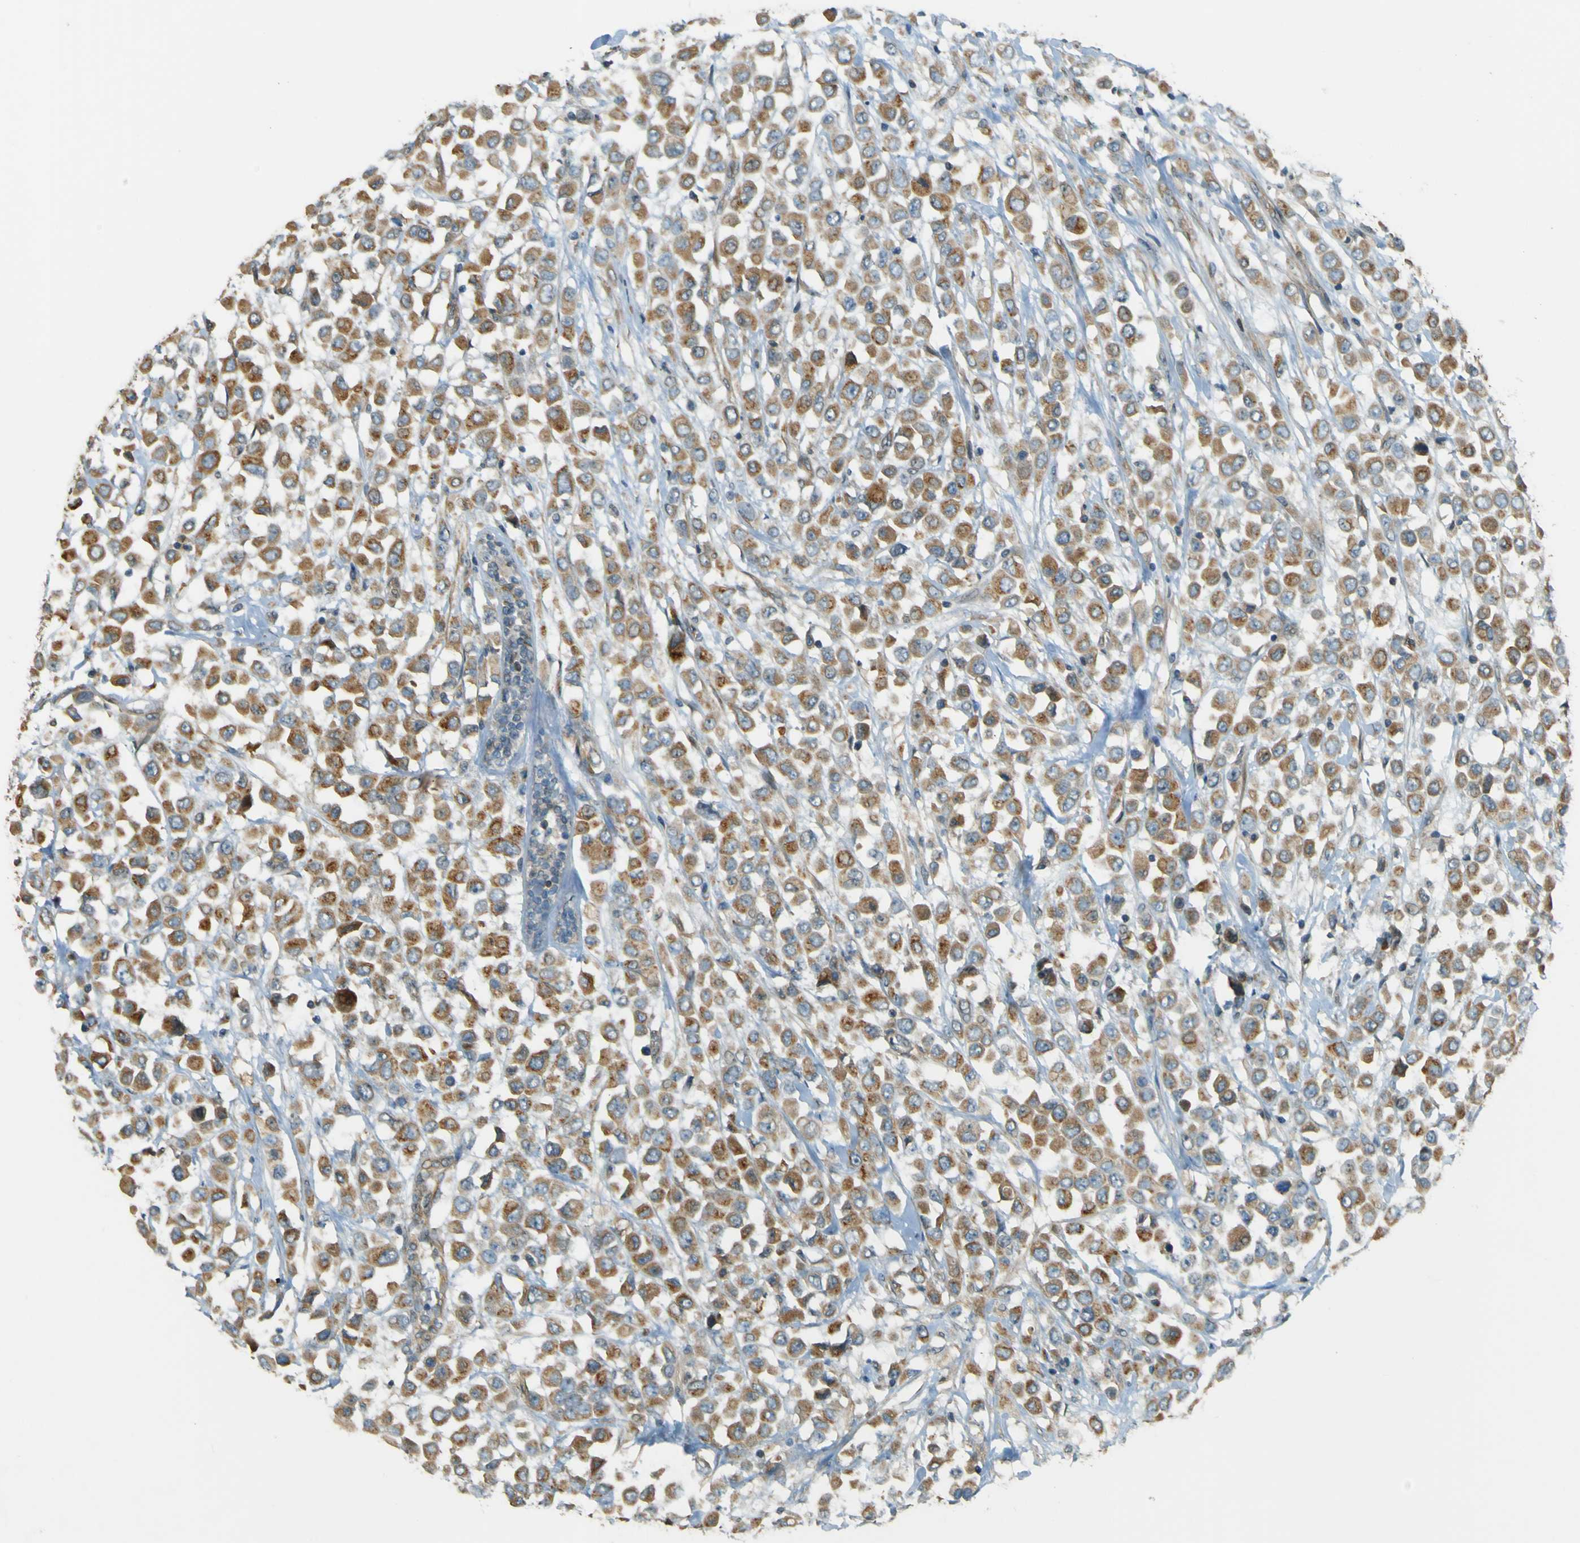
{"staining": {"intensity": "moderate", "quantity": ">75%", "location": "cytoplasmic/membranous"}, "tissue": "breast cancer", "cell_type": "Tumor cells", "image_type": "cancer", "snomed": [{"axis": "morphology", "description": "Duct carcinoma"}, {"axis": "topography", "description": "Breast"}], "caption": "Breast cancer (infiltrating ductal carcinoma) stained with a protein marker shows moderate staining in tumor cells.", "gene": "LPCAT1", "patient": {"sex": "female", "age": 61}}